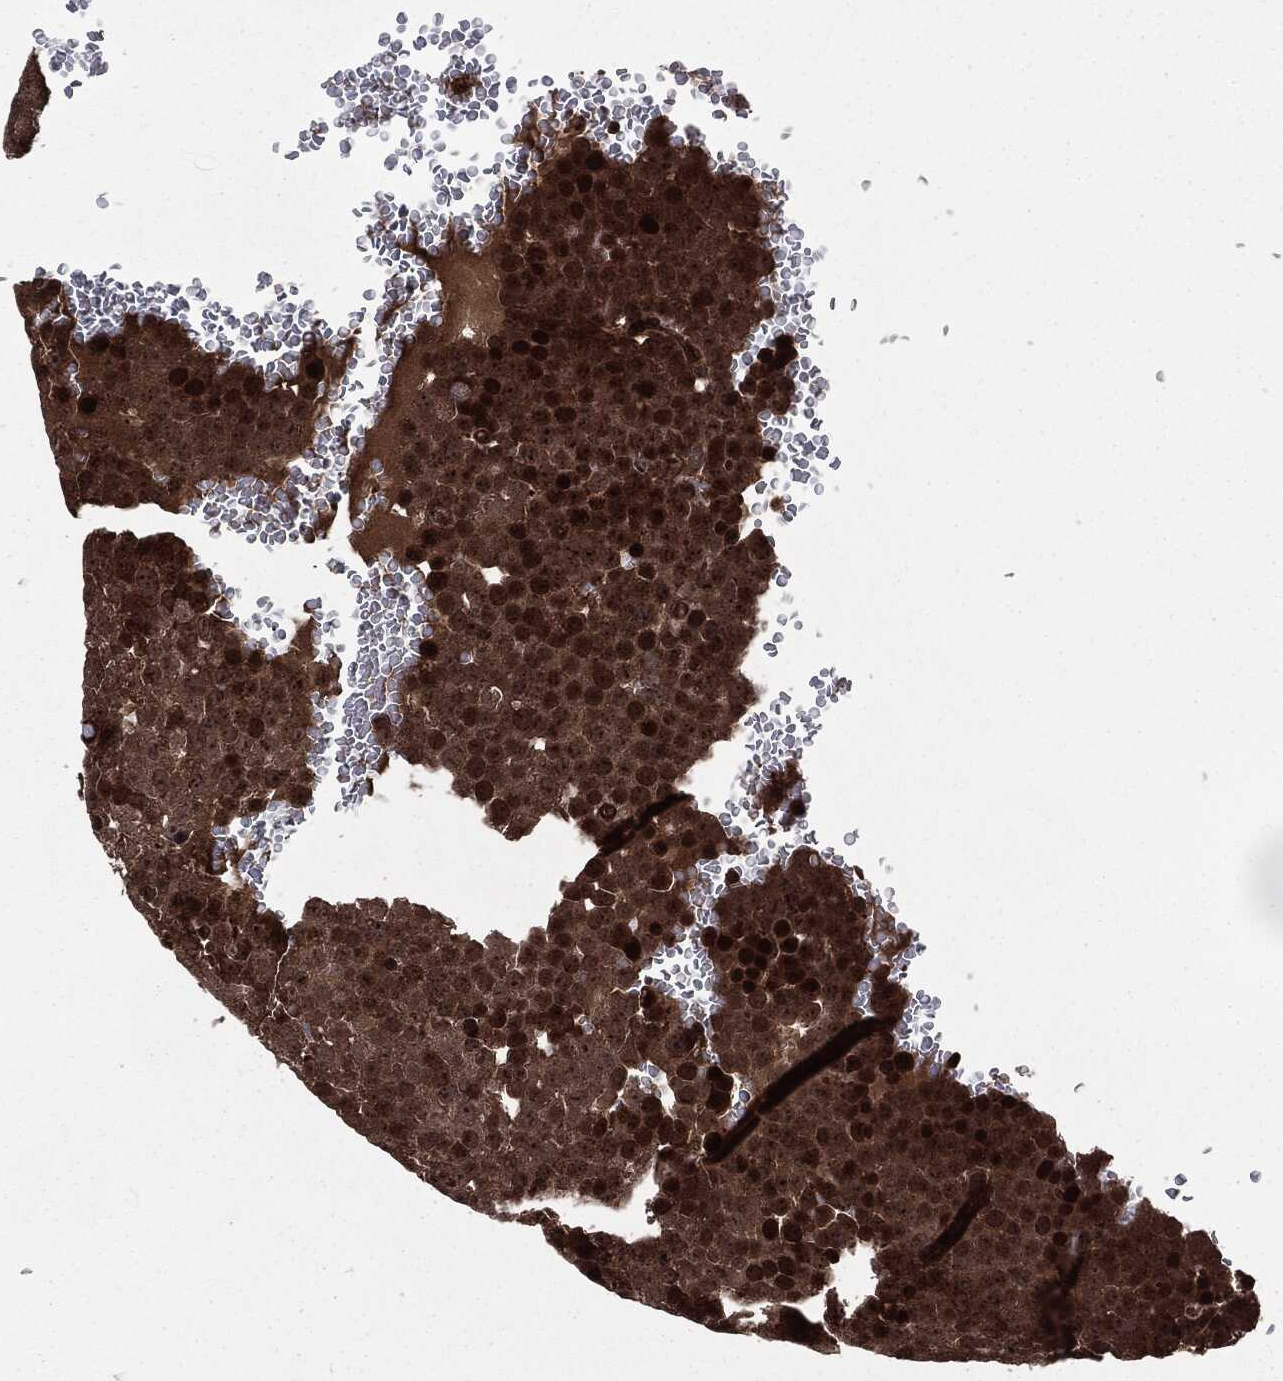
{"staining": {"intensity": "strong", "quantity": ">75%", "location": "cytoplasmic/membranous,nuclear"}, "tissue": "testis cancer", "cell_type": "Tumor cells", "image_type": "cancer", "snomed": [{"axis": "morphology", "description": "Seminoma, NOS"}, {"axis": "topography", "description": "Testis"}], "caption": "Immunohistochemical staining of testis seminoma reveals high levels of strong cytoplasmic/membranous and nuclear protein expression in approximately >75% of tumor cells.", "gene": "CARD6", "patient": {"sex": "male", "age": 71}}